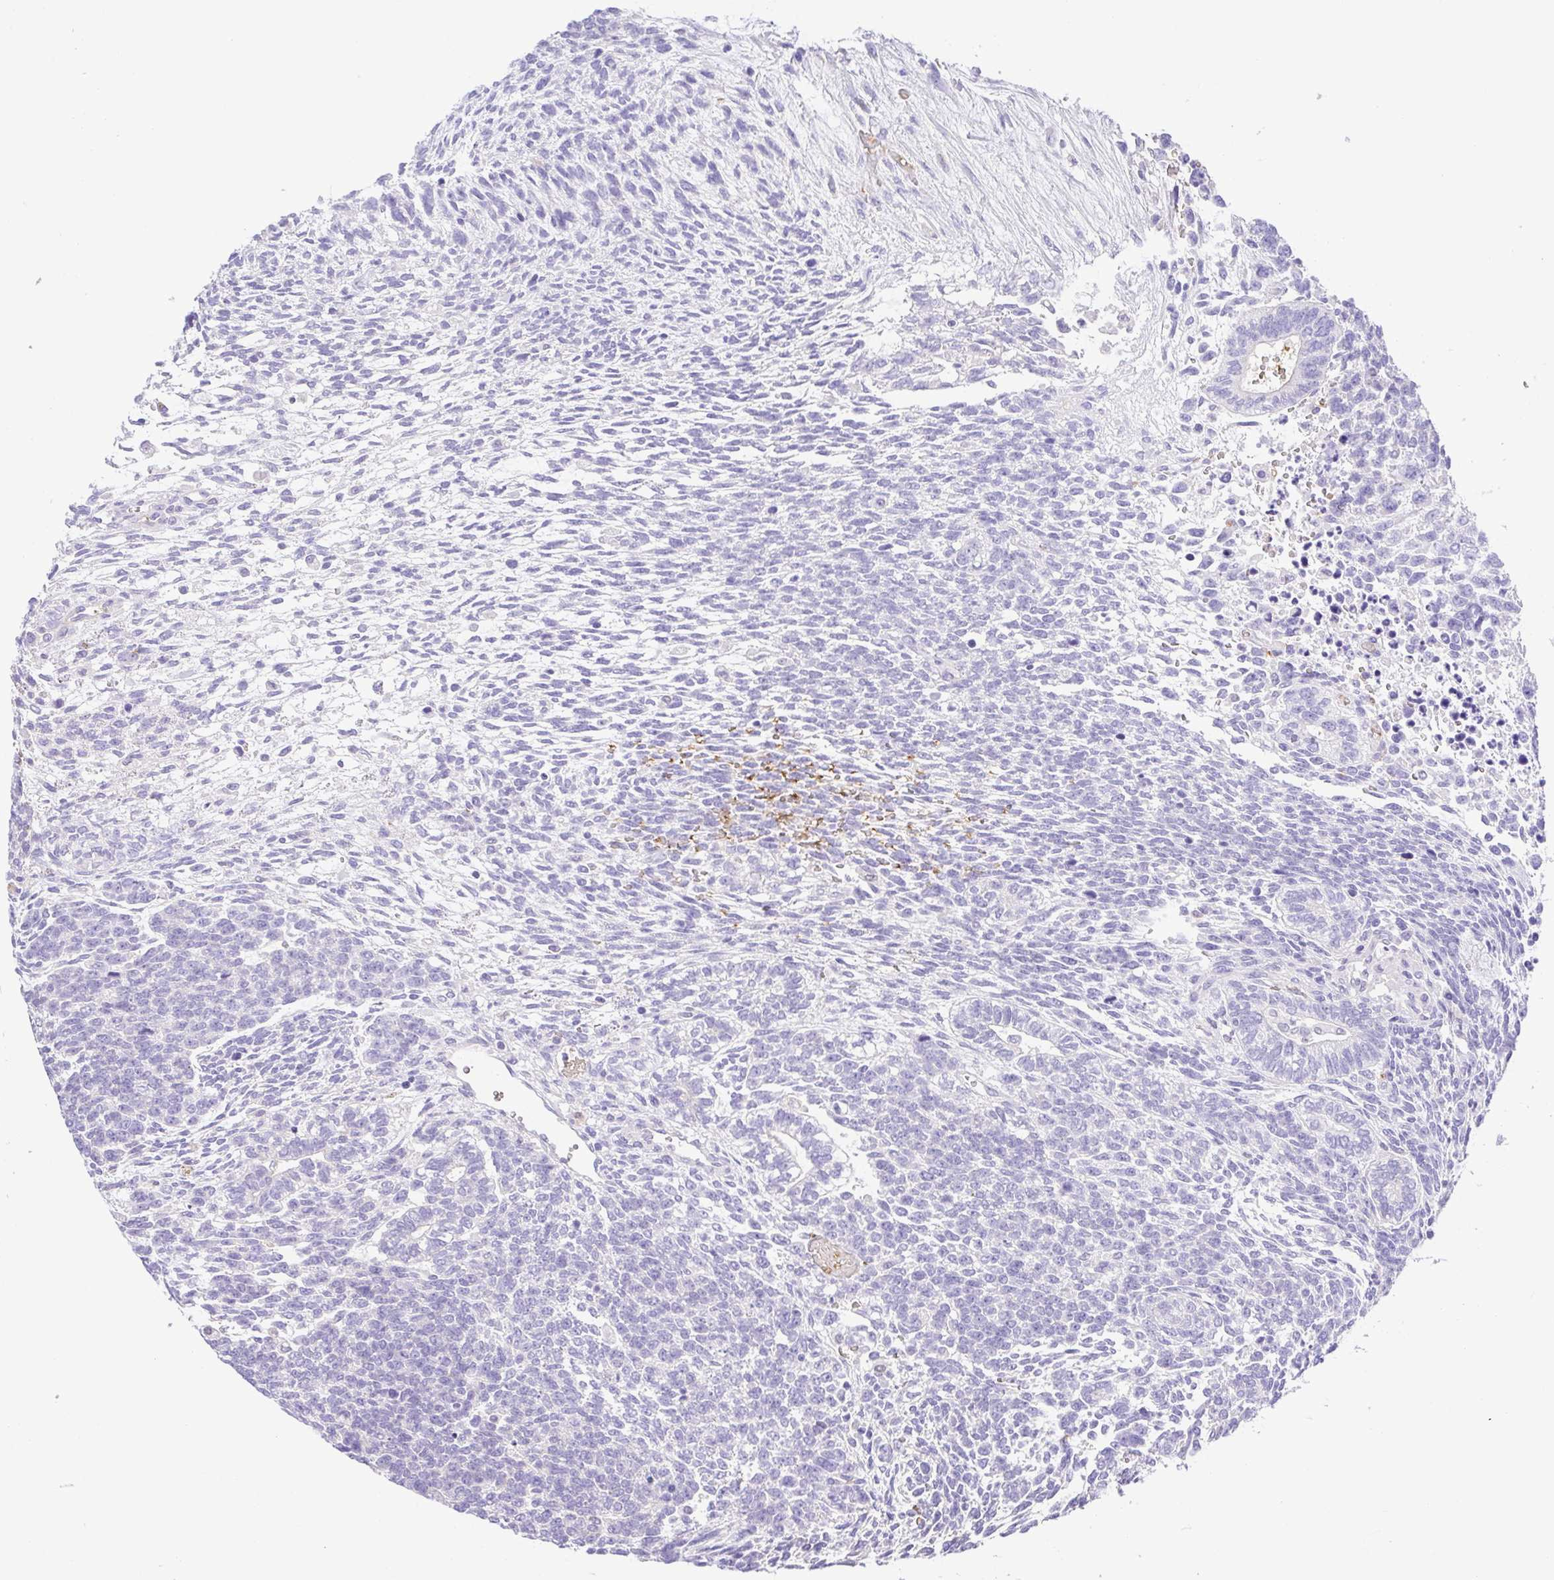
{"staining": {"intensity": "negative", "quantity": "none", "location": "none"}, "tissue": "testis cancer", "cell_type": "Tumor cells", "image_type": "cancer", "snomed": [{"axis": "morphology", "description": "Carcinoma, Embryonal, NOS"}, {"axis": "topography", "description": "Testis"}], "caption": "DAB (3,3'-diaminobenzidine) immunohistochemical staining of testis embryonal carcinoma demonstrates no significant staining in tumor cells.", "gene": "EPB42", "patient": {"sex": "male", "age": 23}}